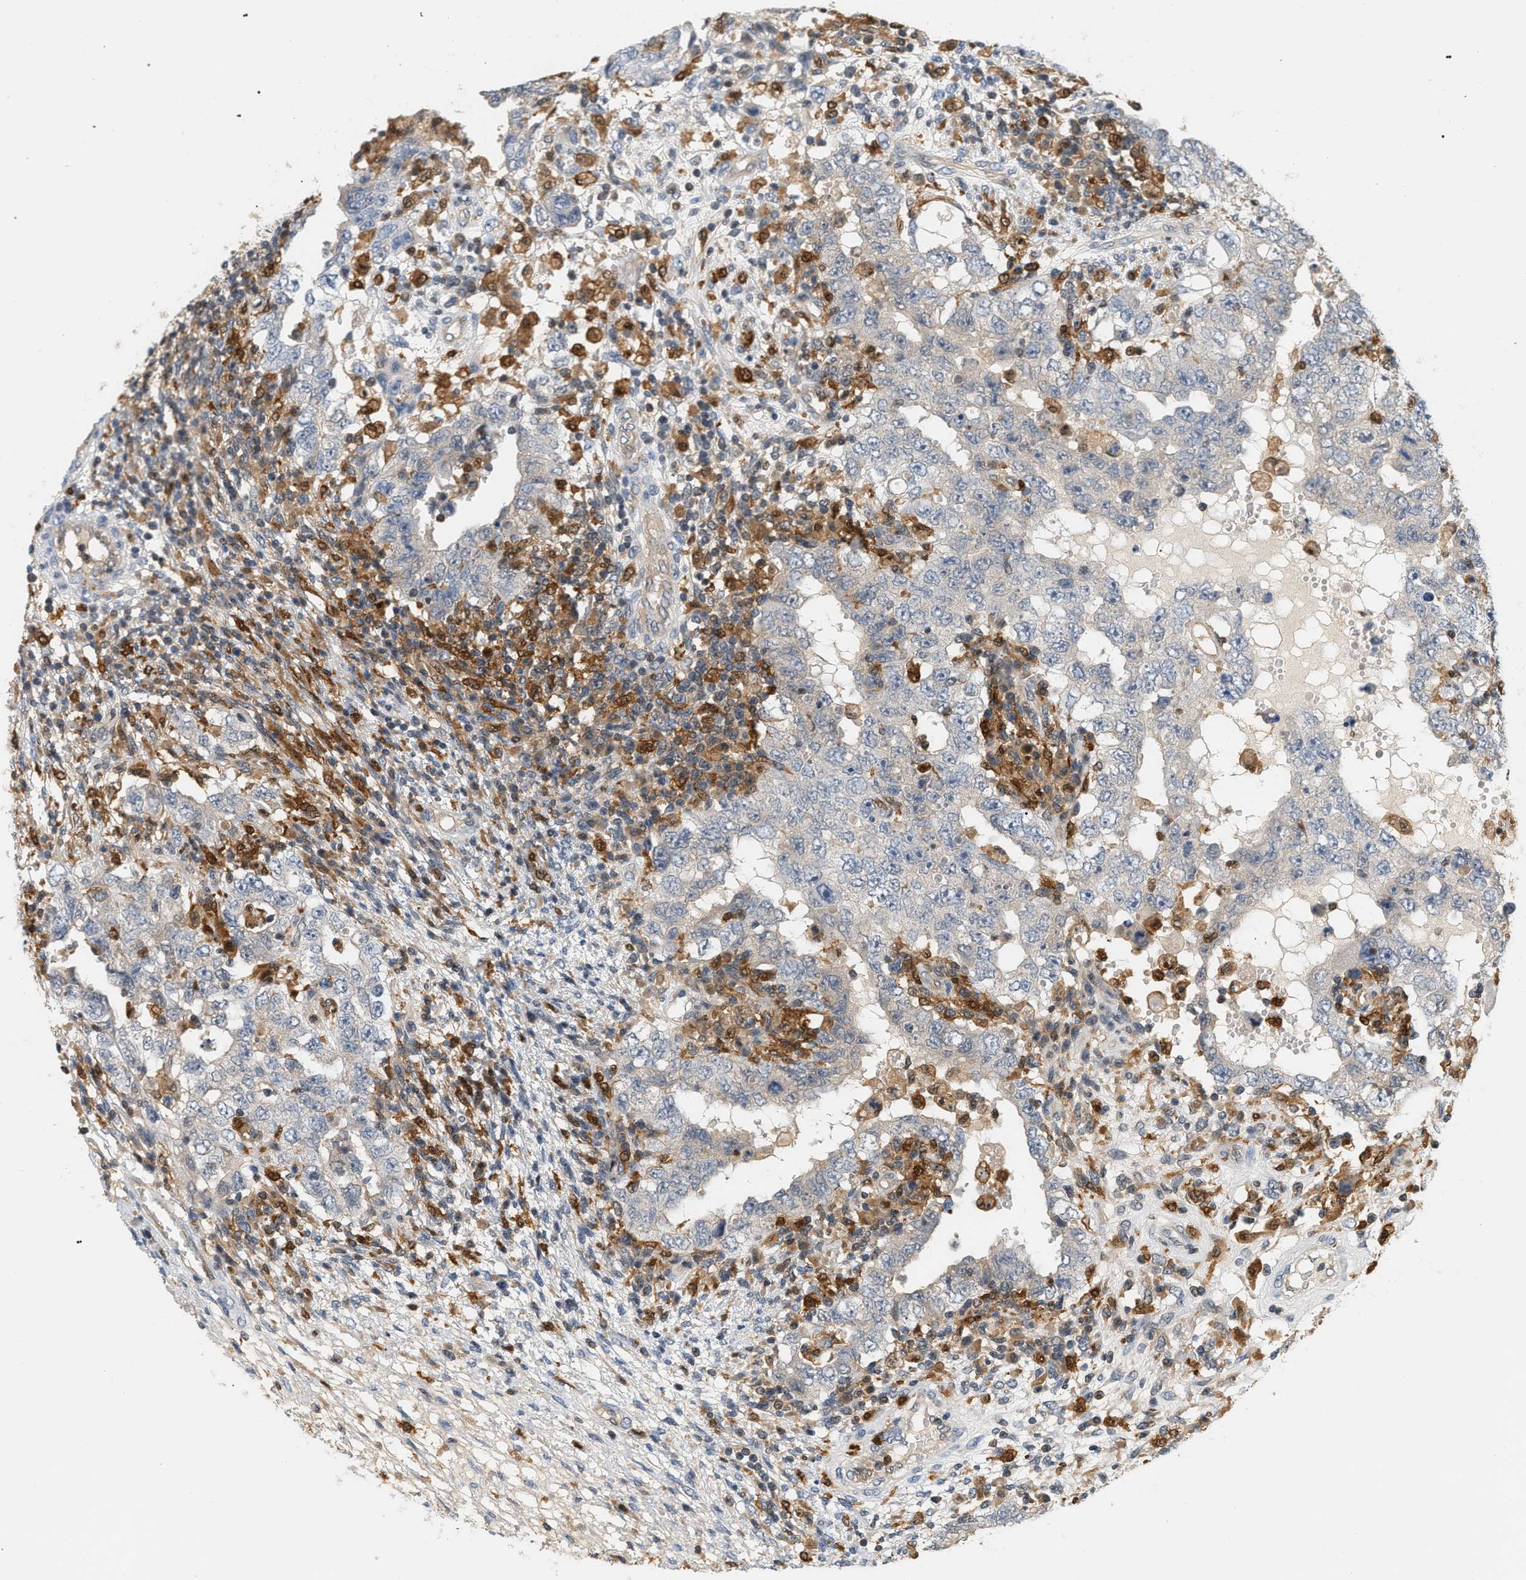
{"staining": {"intensity": "negative", "quantity": "none", "location": "none"}, "tissue": "testis cancer", "cell_type": "Tumor cells", "image_type": "cancer", "snomed": [{"axis": "morphology", "description": "Carcinoma, Embryonal, NOS"}, {"axis": "topography", "description": "Testis"}], "caption": "High power microscopy photomicrograph of an immunohistochemistry (IHC) image of testis cancer, revealing no significant staining in tumor cells.", "gene": "PYCARD", "patient": {"sex": "male", "age": 26}}